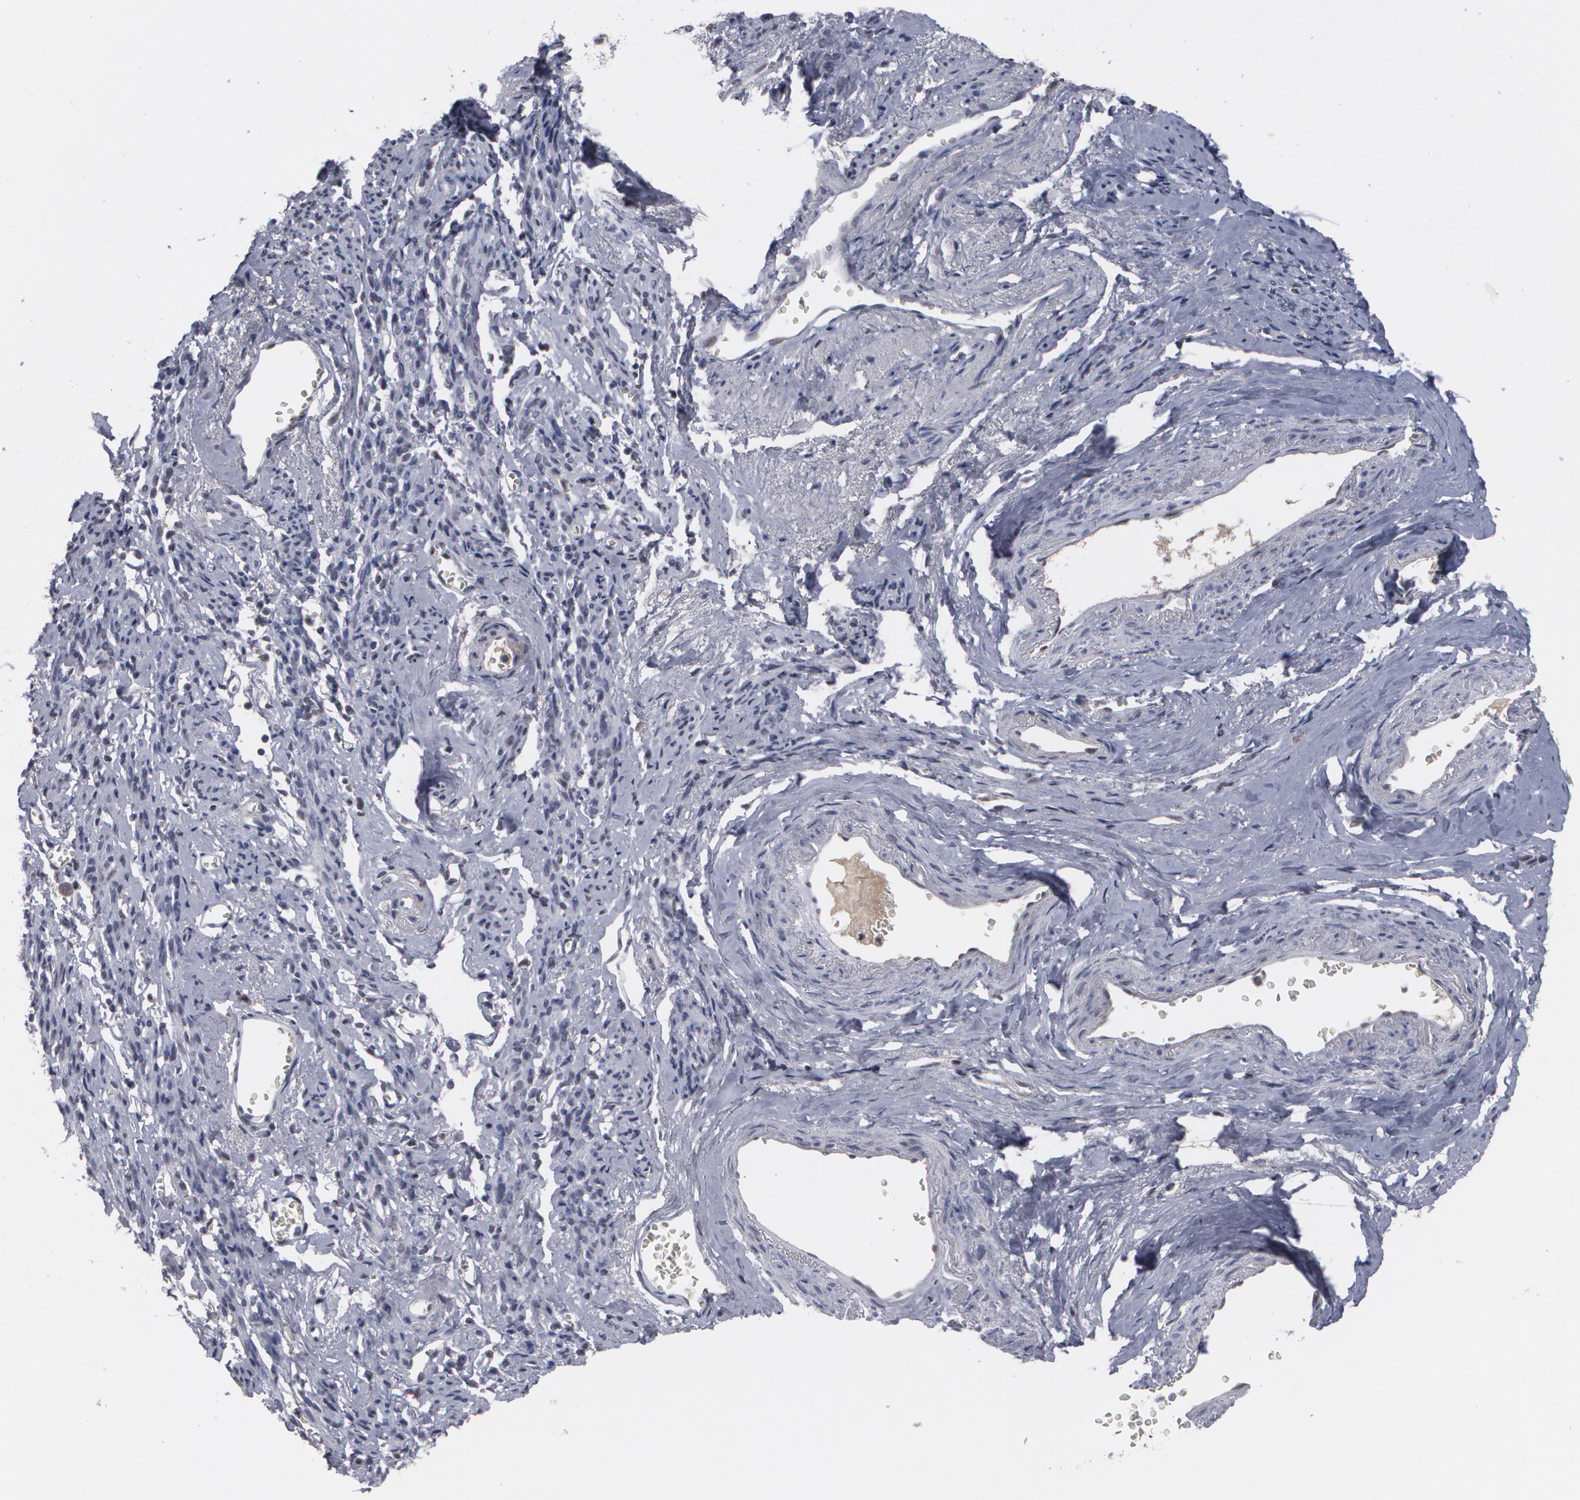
{"staining": {"intensity": "weak", "quantity": "25%-75%", "location": "nuclear"}, "tissue": "endometrial cancer", "cell_type": "Tumor cells", "image_type": "cancer", "snomed": [{"axis": "morphology", "description": "Adenocarcinoma, NOS"}, {"axis": "topography", "description": "Endometrium"}], "caption": "Protein expression analysis of human endometrial cancer reveals weak nuclear staining in approximately 25%-75% of tumor cells.", "gene": "INTS6", "patient": {"sex": "female", "age": 75}}